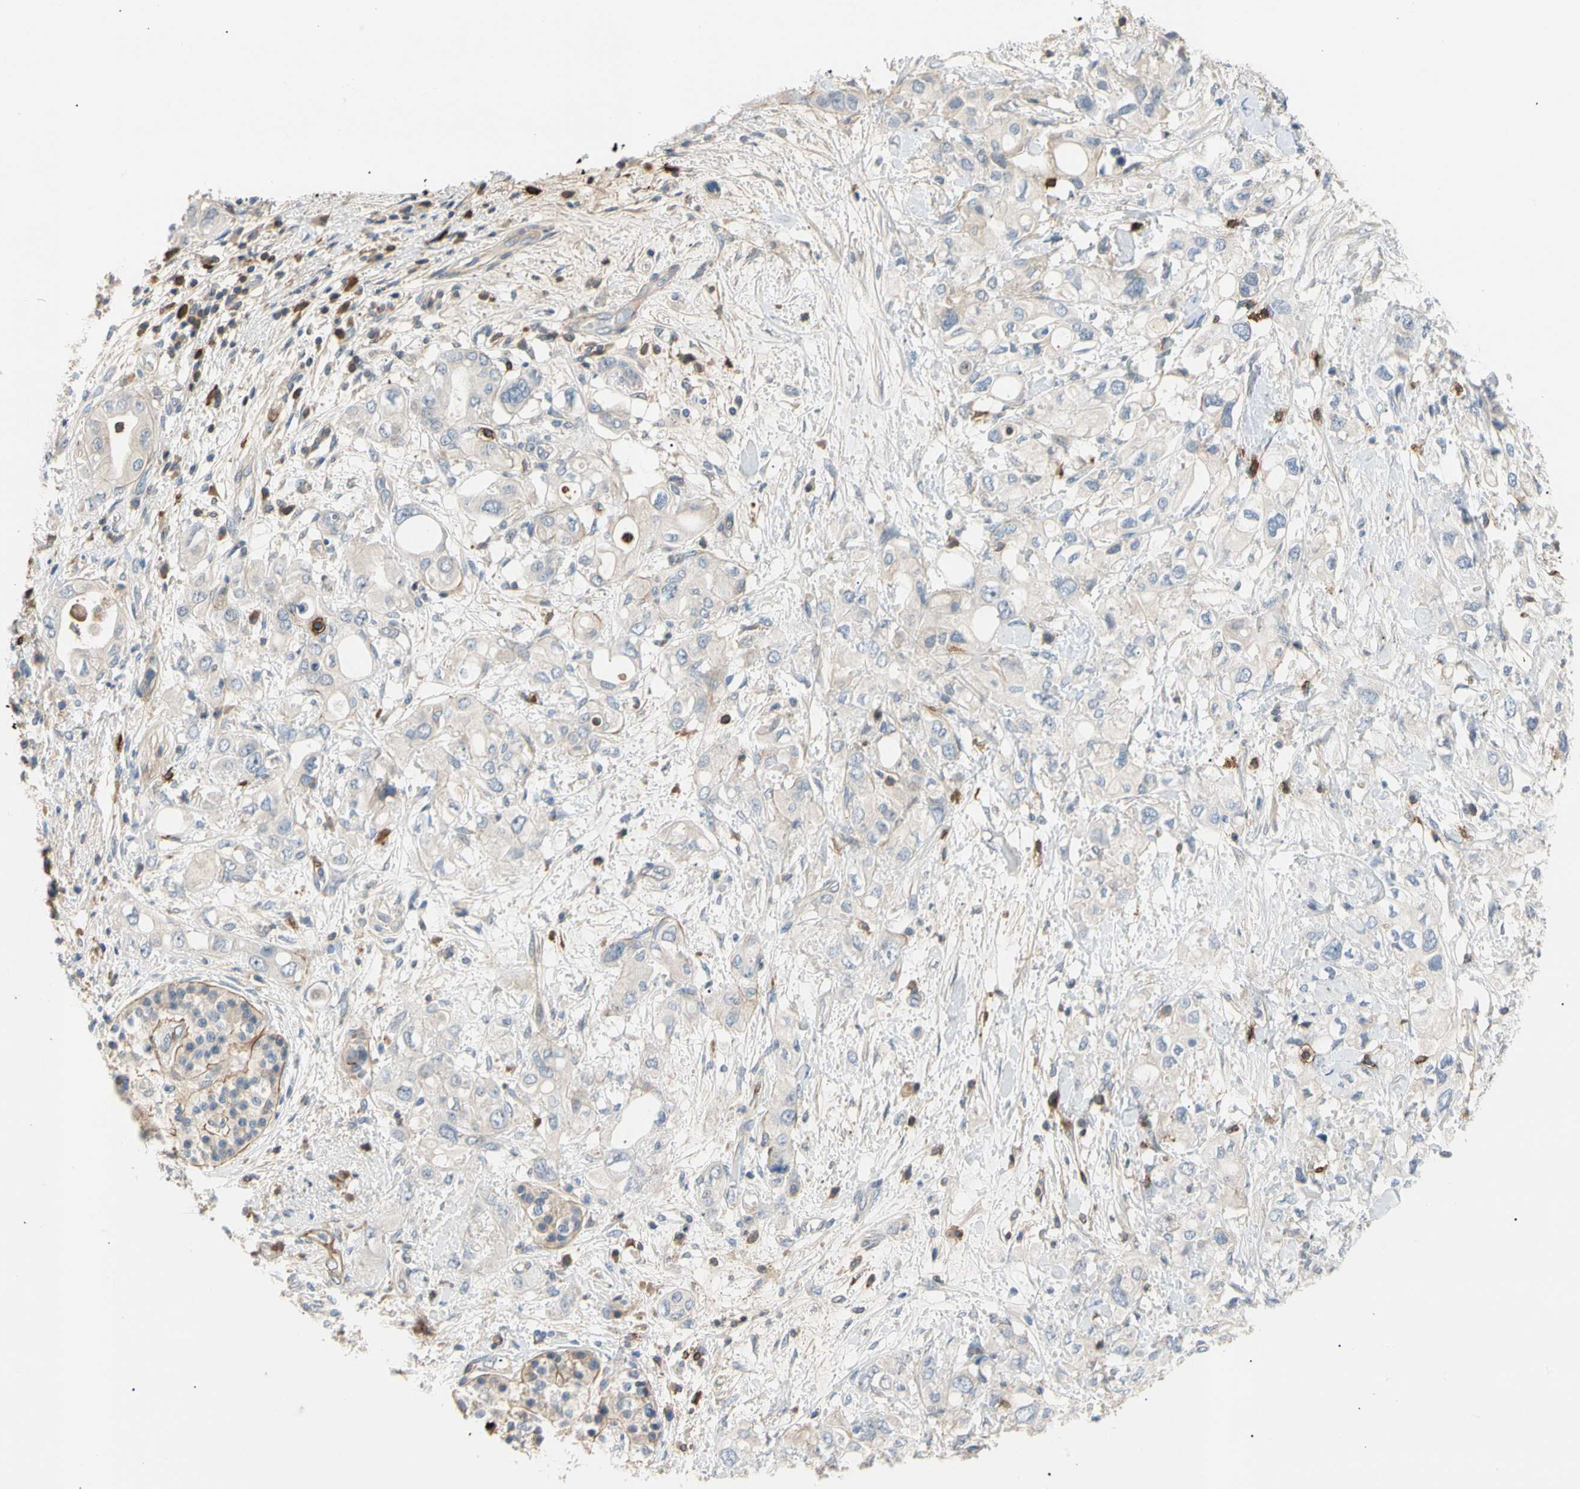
{"staining": {"intensity": "negative", "quantity": "none", "location": "none"}, "tissue": "pancreatic cancer", "cell_type": "Tumor cells", "image_type": "cancer", "snomed": [{"axis": "morphology", "description": "Adenocarcinoma, NOS"}, {"axis": "topography", "description": "Pancreas"}], "caption": "This is a micrograph of immunohistochemistry (IHC) staining of pancreatic cancer, which shows no expression in tumor cells.", "gene": "TNFRSF18", "patient": {"sex": "female", "age": 56}}